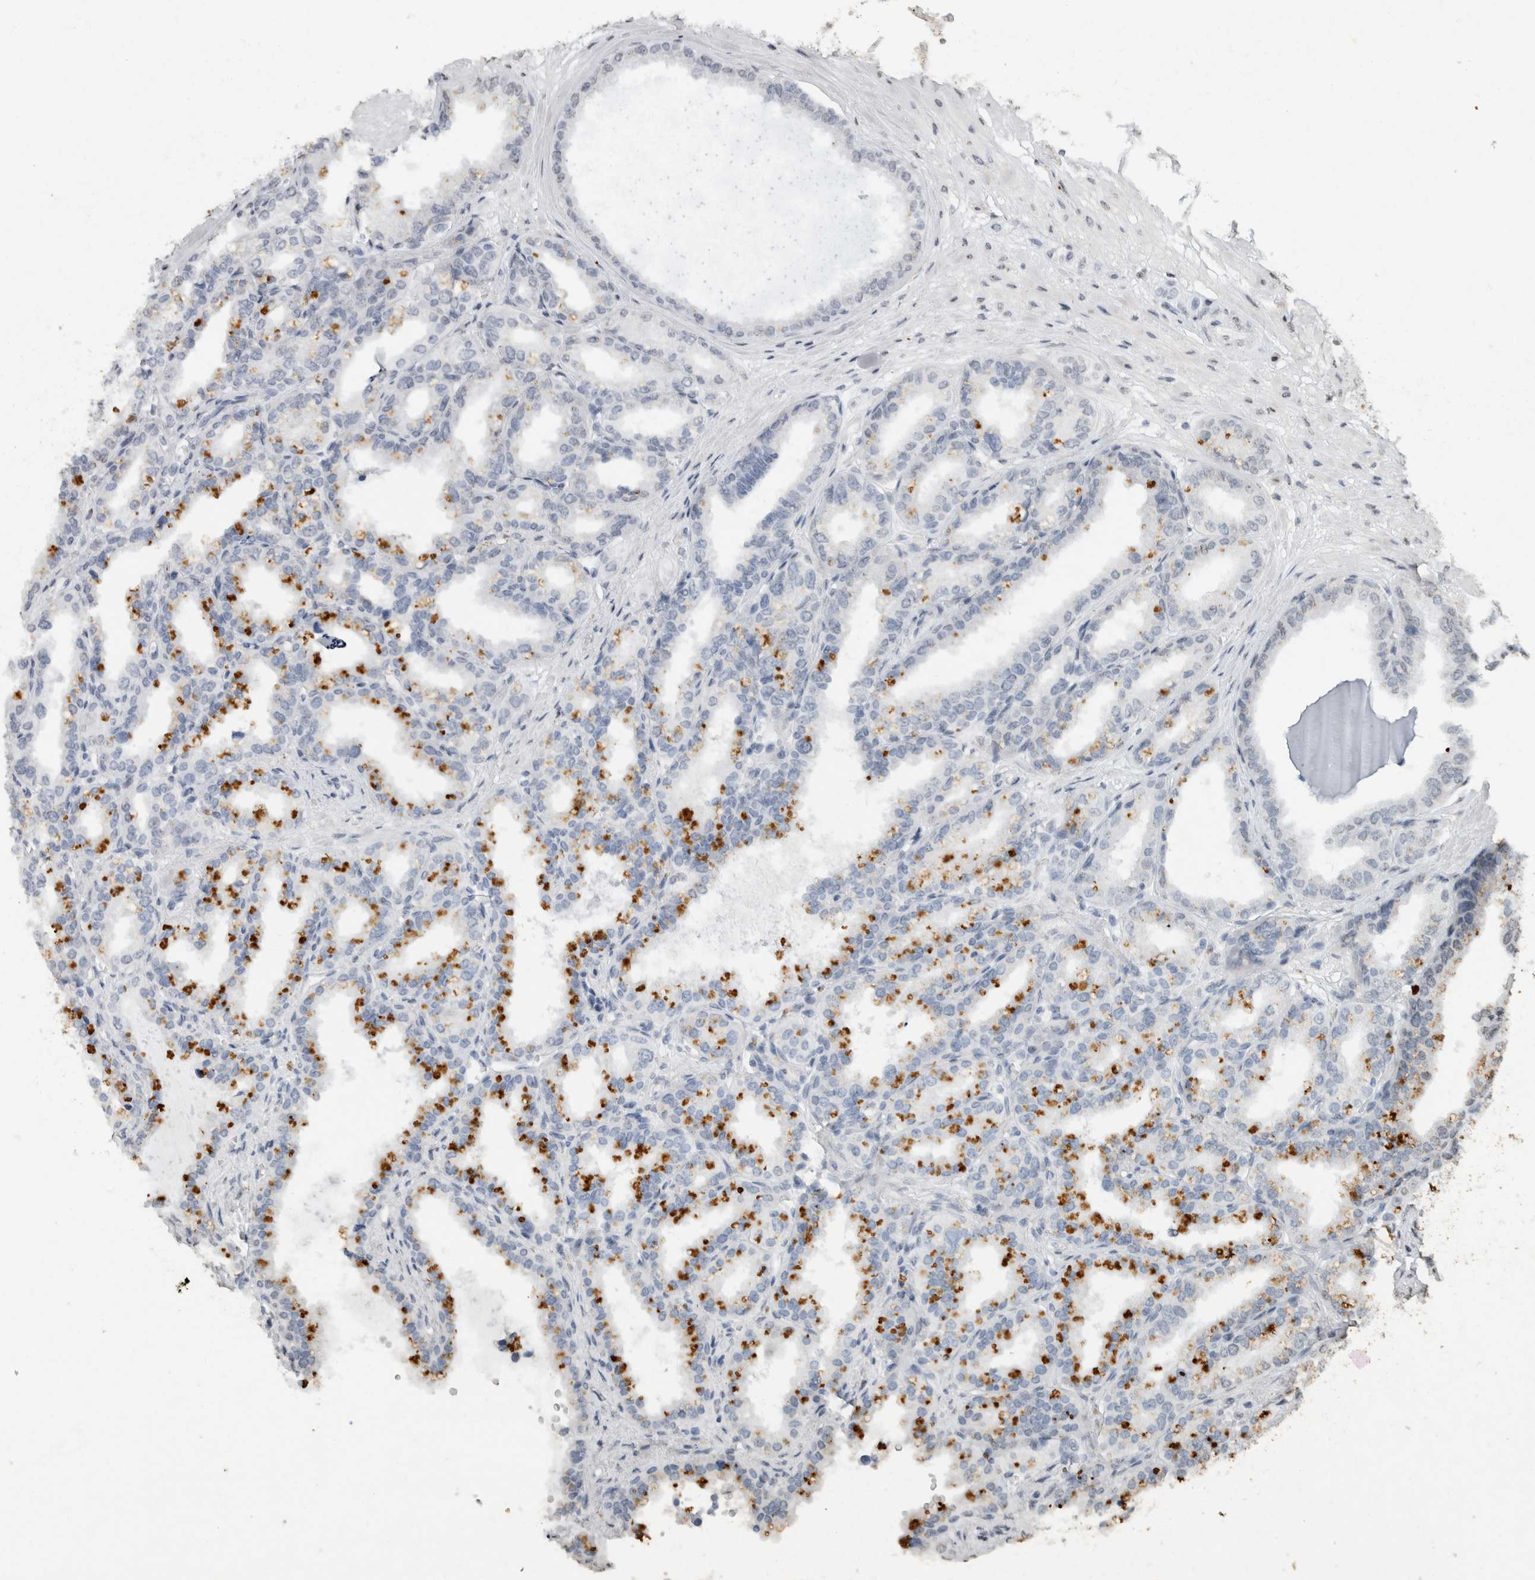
{"staining": {"intensity": "negative", "quantity": "none", "location": "none"}, "tissue": "seminal vesicle", "cell_type": "Glandular cells", "image_type": "normal", "snomed": [{"axis": "morphology", "description": "Normal tissue, NOS"}, {"axis": "topography", "description": "Prostate"}, {"axis": "topography", "description": "Seminal veicle"}], "caption": "Micrograph shows no protein positivity in glandular cells of unremarkable seminal vesicle.", "gene": "CNTN1", "patient": {"sex": "male", "age": 51}}